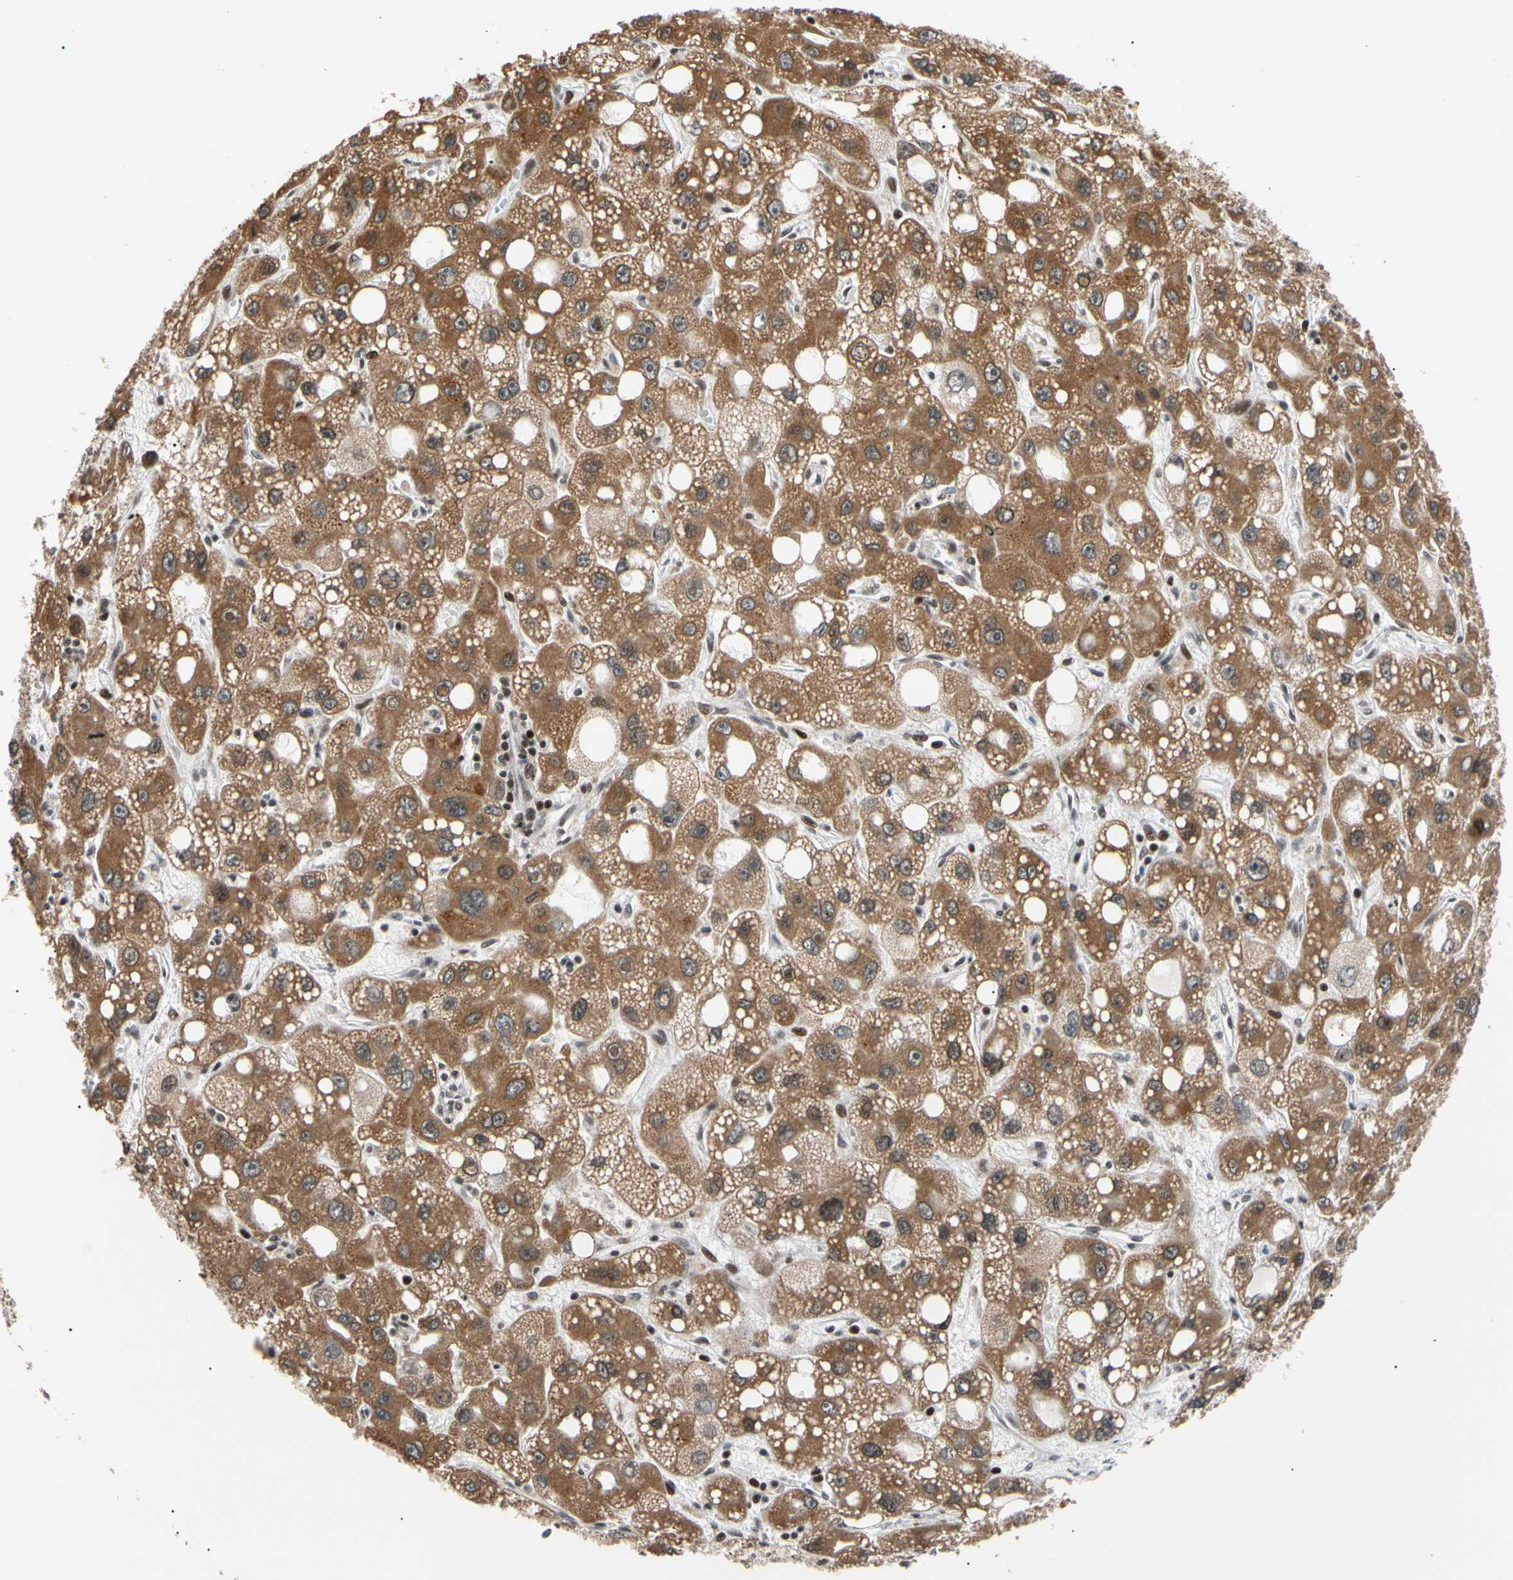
{"staining": {"intensity": "strong", "quantity": ">75%", "location": "cytoplasmic/membranous"}, "tissue": "liver cancer", "cell_type": "Tumor cells", "image_type": "cancer", "snomed": [{"axis": "morphology", "description": "Carcinoma, Hepatocellular, NOS"}, {"axis": "topography", "description": "Liver"}], "caption": "An IHC image of neoplastic tissue is shown. Protein staining in brown shows strong cytoplasmic/membranous positivity in liver hepatocellular carcinoma within tumor cells.", "gene": "E2F1", "patient": {"sex": "male", "age": 55}}